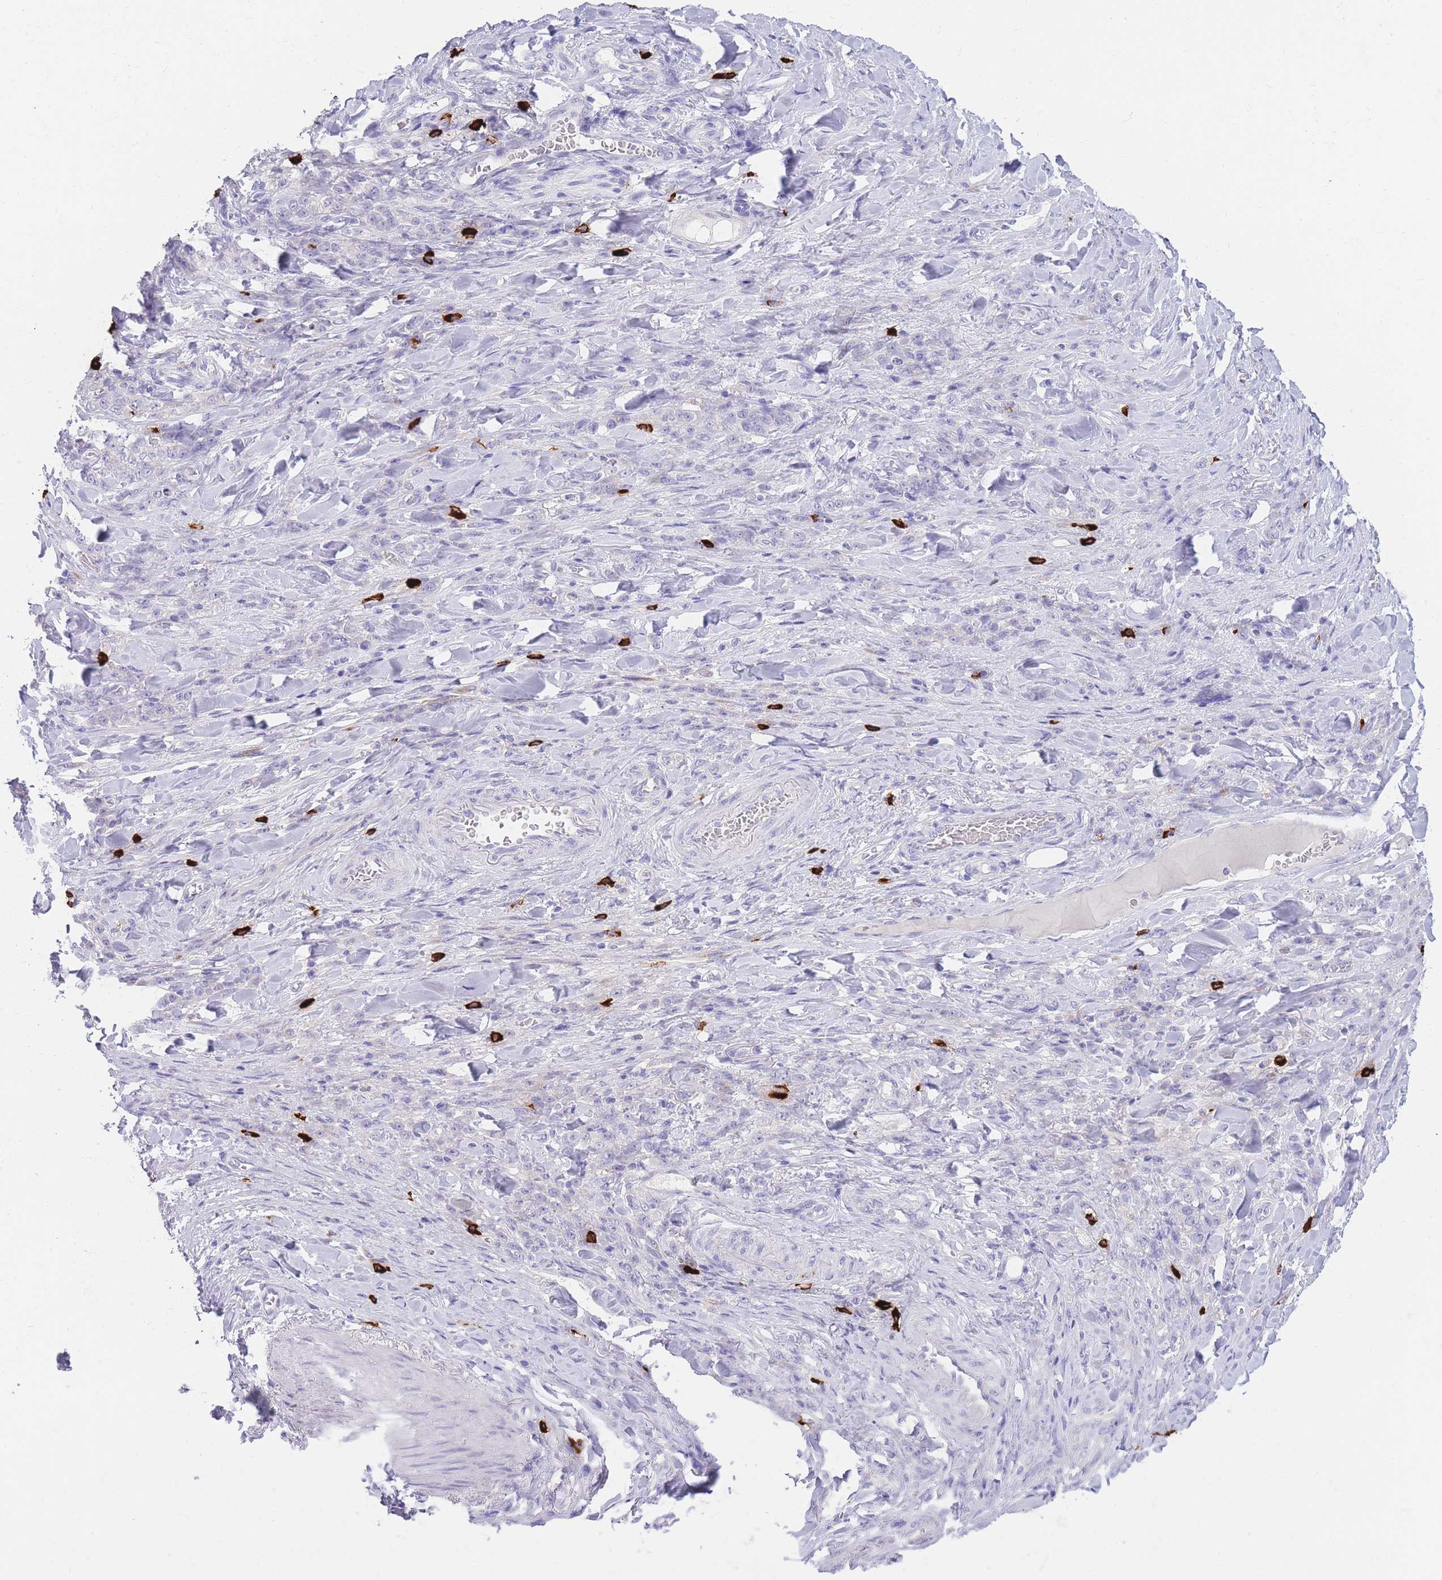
{"staining": {"intensity": "negative", "quantity": "none", "location": "none"}, "tissue": "stomach cancer", "cell_type": "Tumor cells", "image_type": "cancer", "snomed": [{"axis": "morphology", "description": "Normal tissue, NOS"}, {"axis": "morphology", "description": "Adenocarcinoma, NOS"}, {"axis": "topography", "description": "Stomach"}], "caption": "Stomach cancer (adenocarcinoma) was stained to show a protein in brown. There is no significant positivity in tumor cells.", "gene": "TPSD1", "patient": {"sex": "male", "age": 82}}